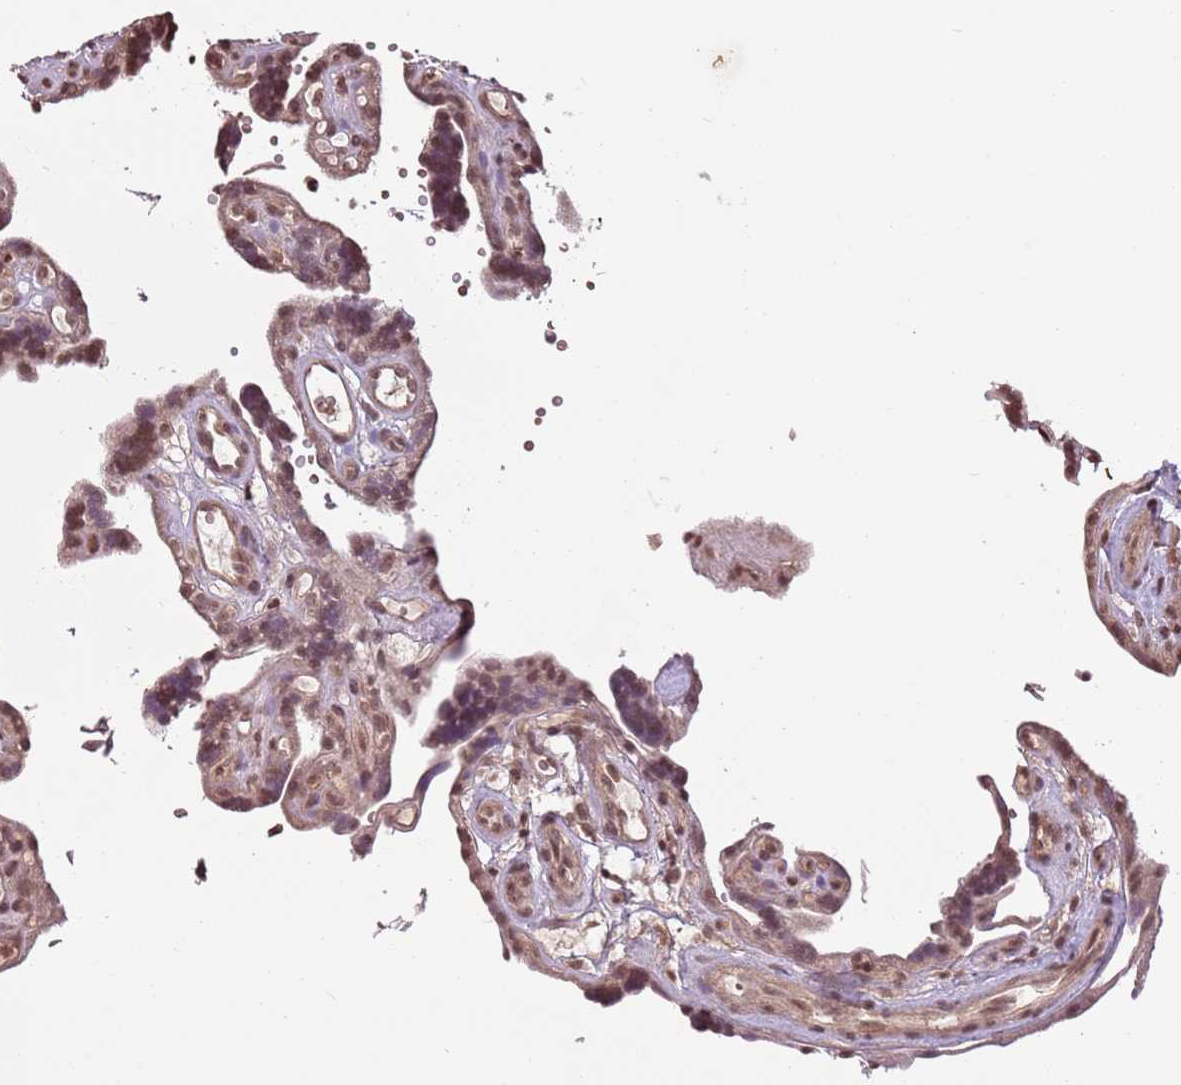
{"staining": {"intensity": "weak", "quantity": ">75%", "location": "cytoplasmic/membranous,nuclear"}, "tissue": "placenta", "cell_type": "Decidual cells", "image_type": "normal", "snomed": [{"axis": "morphology", "description": "Normal tissue, NOS"}, {"axis": "topography", "description": "Placenta"}], "caption": "Placenta stained for a protein (brown) exhibits weak cytoplasmic/membranous,nuclear positive staining in about >75% of decidual cells.", "gene": "CAPN9", "patient": {"sex": "female", "age": 30}}